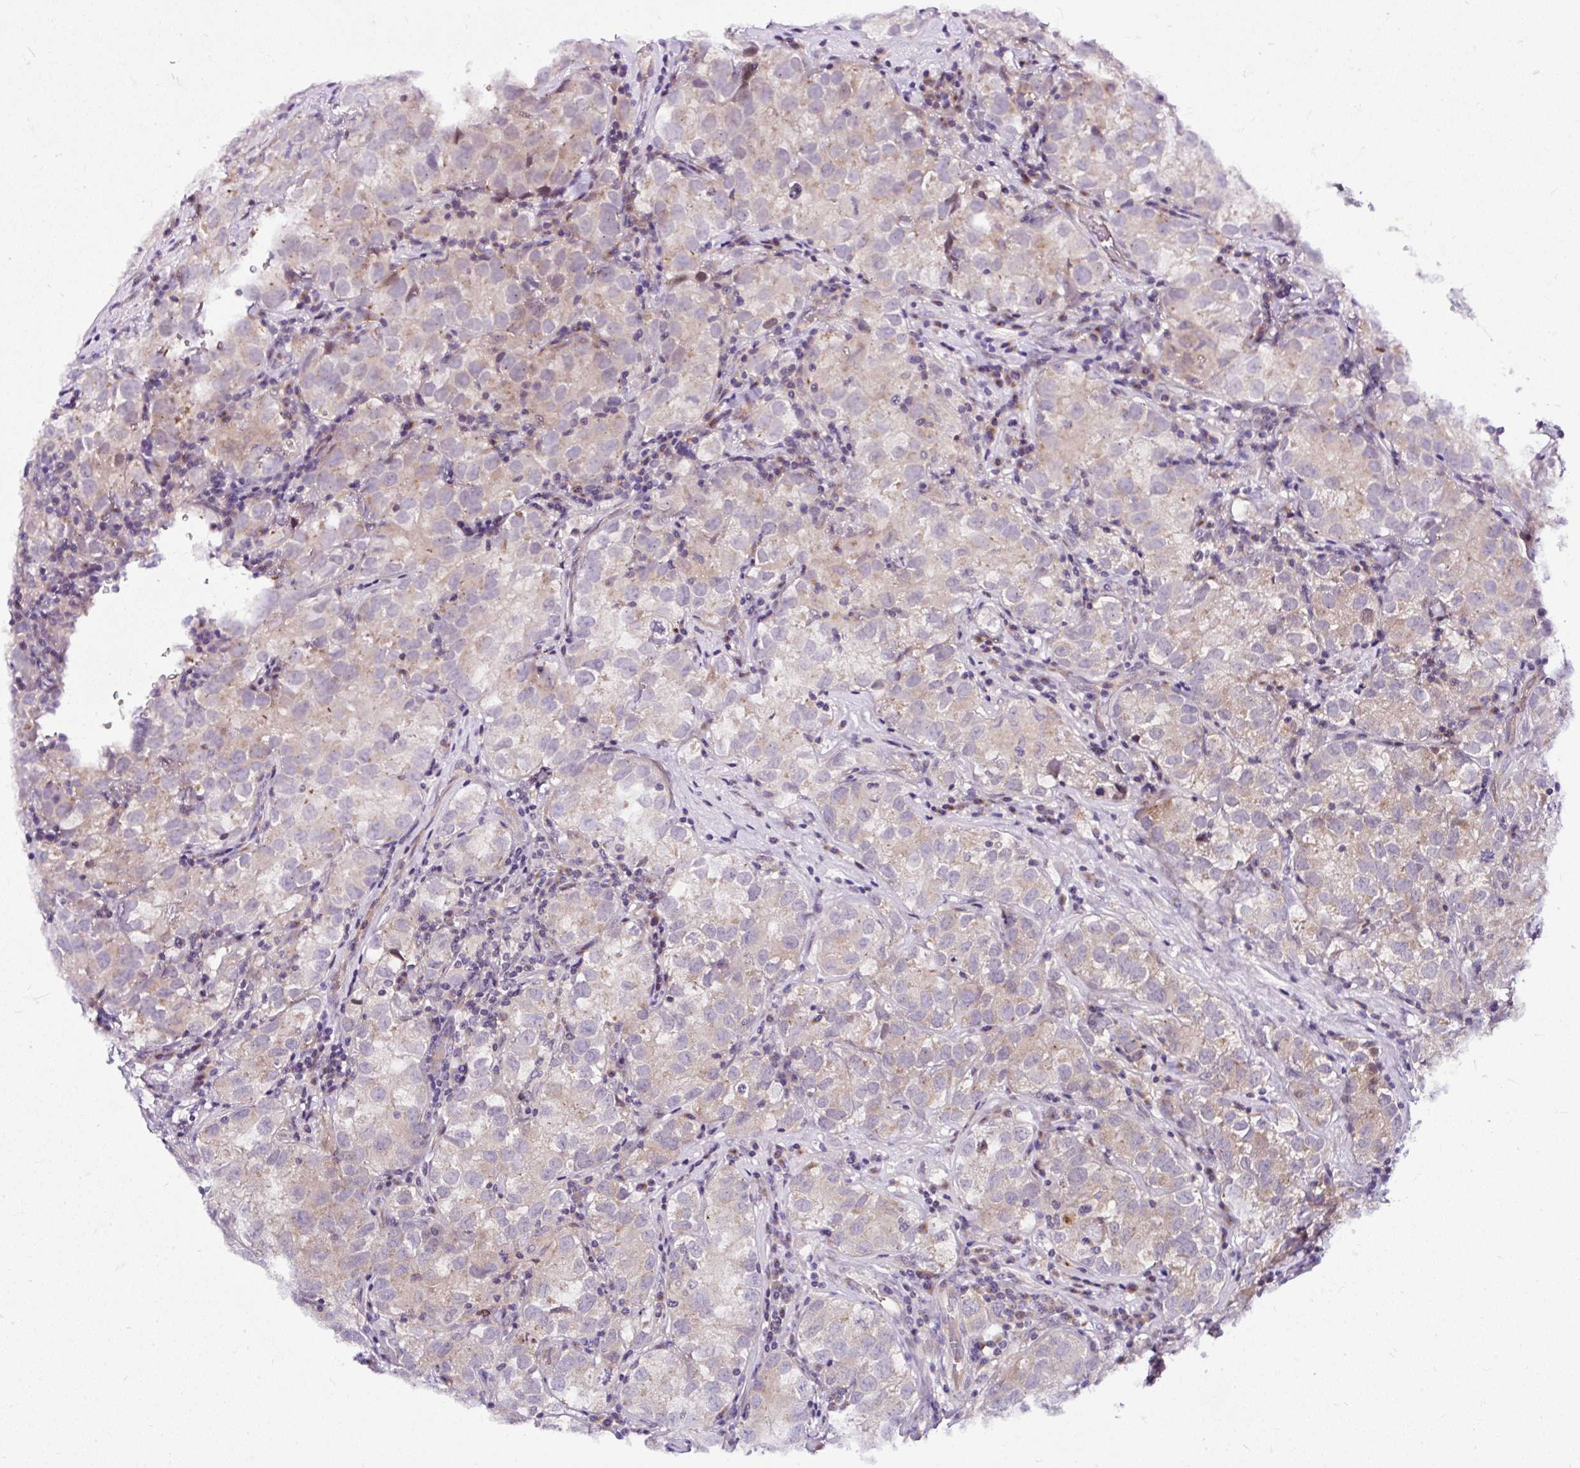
{"staining": {"intensity": "weak", "quantity": "25%-75%", "location": "cytoplasmic/membranous"}, "tissue": "testis cancer", "cell_type": "Tumor cells", "image_type": "cancer", "snomed": [{"axis": "morphology", "description": "Seminoma, NOS"}, {"axis": "morphology", "description": "Carcinoma, Embryonal, NOS"}, {"axis": "topography", "description": "Testis"}], "caption": "There is low levels of weak cytoplasmic/membranous expression in tumor cells of testis cancer, as demonstrated by immunohistochemical staining (brown color).", "gene": "DEPDC5", "patient": {"sex": "male", "age": 43}}